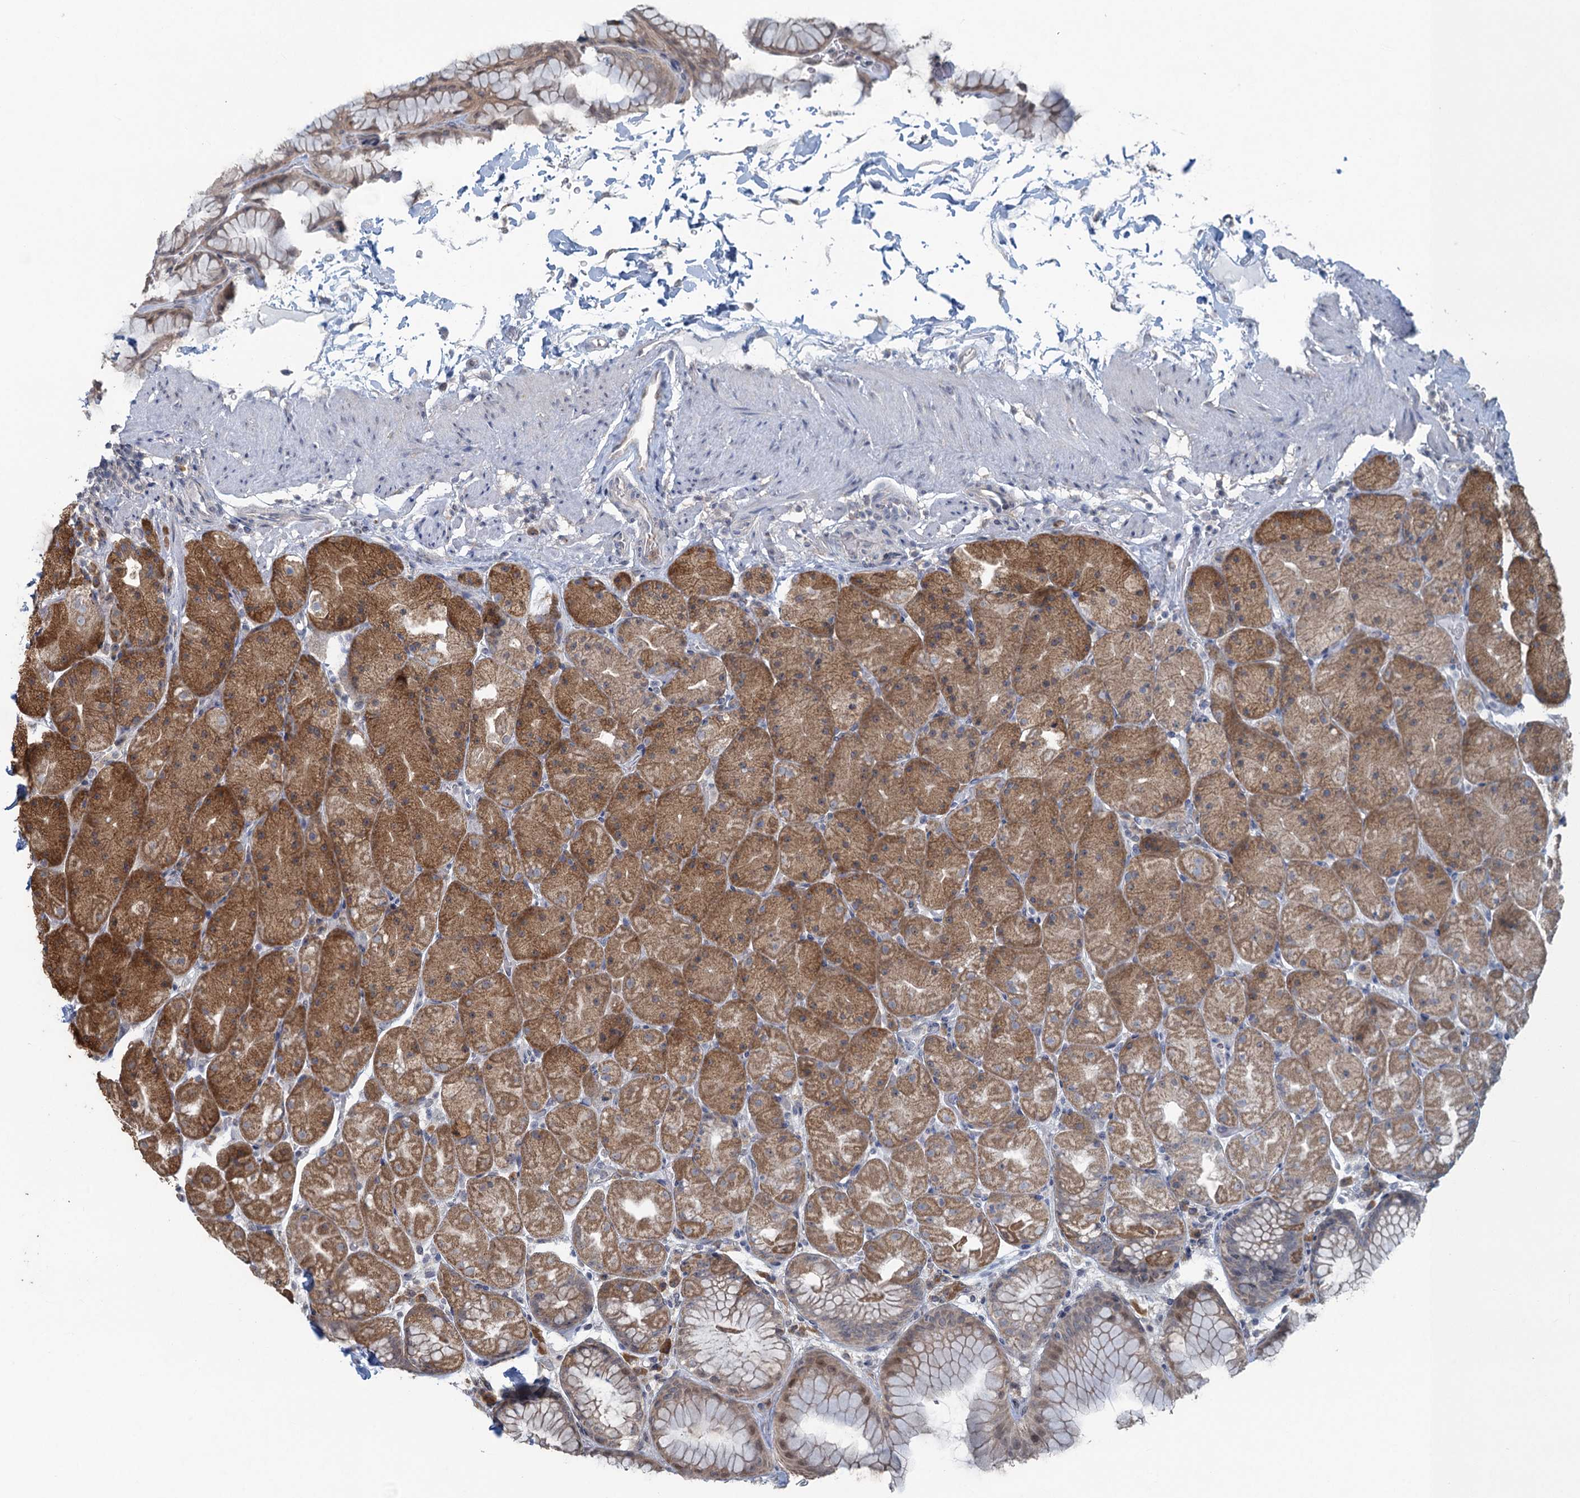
{"staining": {"intensity": "moderate", "quantity": ">75%", "location": "cytoplasmic/membranous,nuclear"}, "tissue": "stomach", "cell_type": "Glandular cells", "image_type": "normal", "snomed": [{"axis": "morphology", "description": "Normal tissue, NOS"}, {"axis": "topography", "description": "Stomach, upper"}, {"axis": "topography", "description": "Stomach, lower"}], "caption": "Brown immunohistochemical staining in benign human stomach exhibits moderate cytoplasmic/membranous,nuclear positivity in about >75% of glandular cells. (Brightfield microscopy of DAB IHC at high magnification).", "gene": "TEX35", "patient": {"sex": "male", "age": 67}}